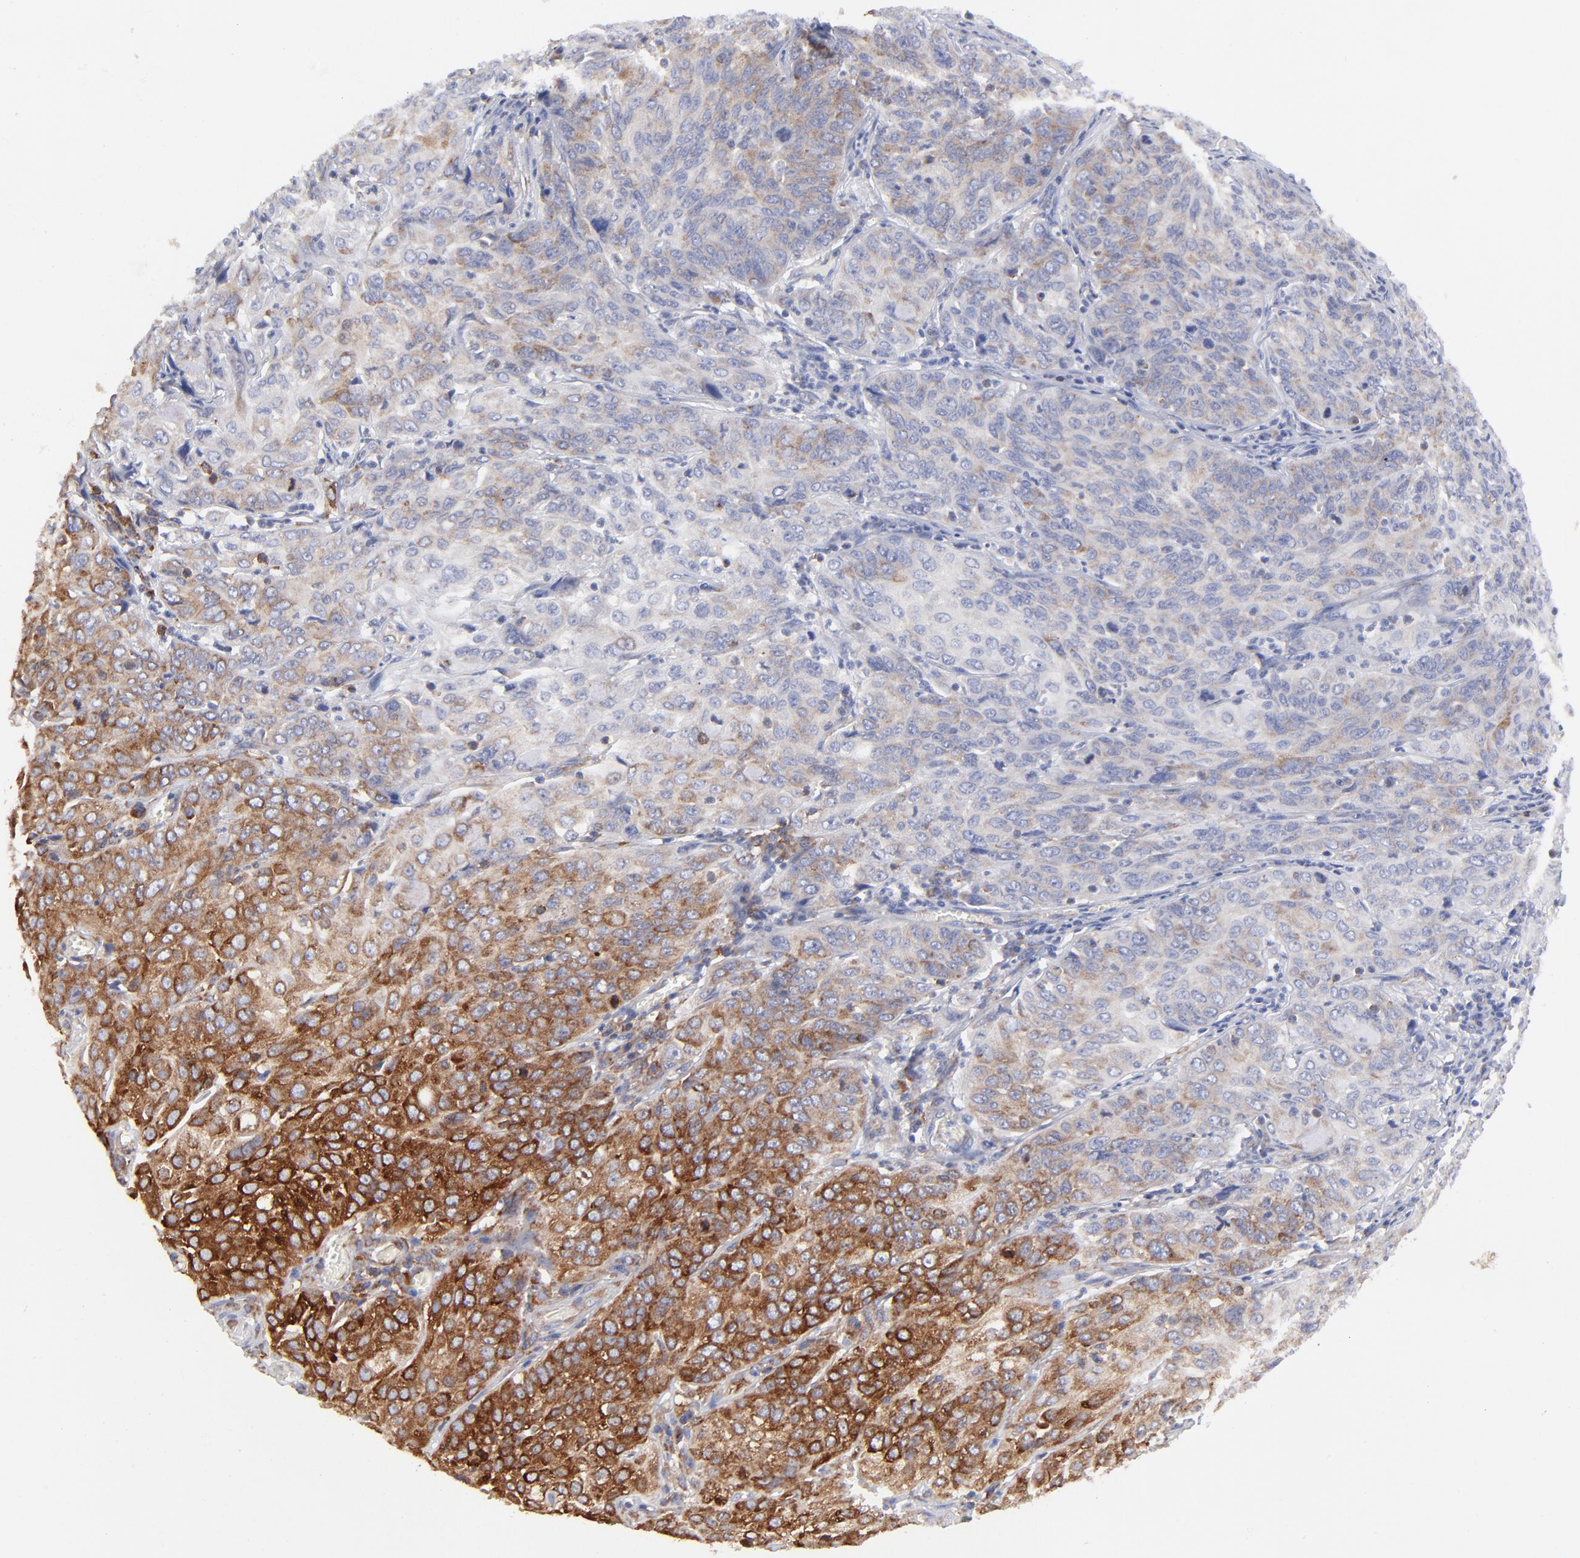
{"staining": {"intensity": "strong", "quantity": ">75%", "location": "cytoplasmic/membranous"}, "tissue": "cervical cancer", "cell_type": "Tumor cells", "image_type": "cancer", "snomed": [{"axis": "morphology", "description": "Squamous cell carcinoma, NOS"}, {"axis": "topography", "description": "Cervix"}], "caption": "Protein staining of cervical squamous cell carcinoma tissue displays strong cytoplasmic/membranous expression in approximately >75% of tumor cells.", "gene": "EIF2AK2", "patient": {"sex": "female", "age": 38}}